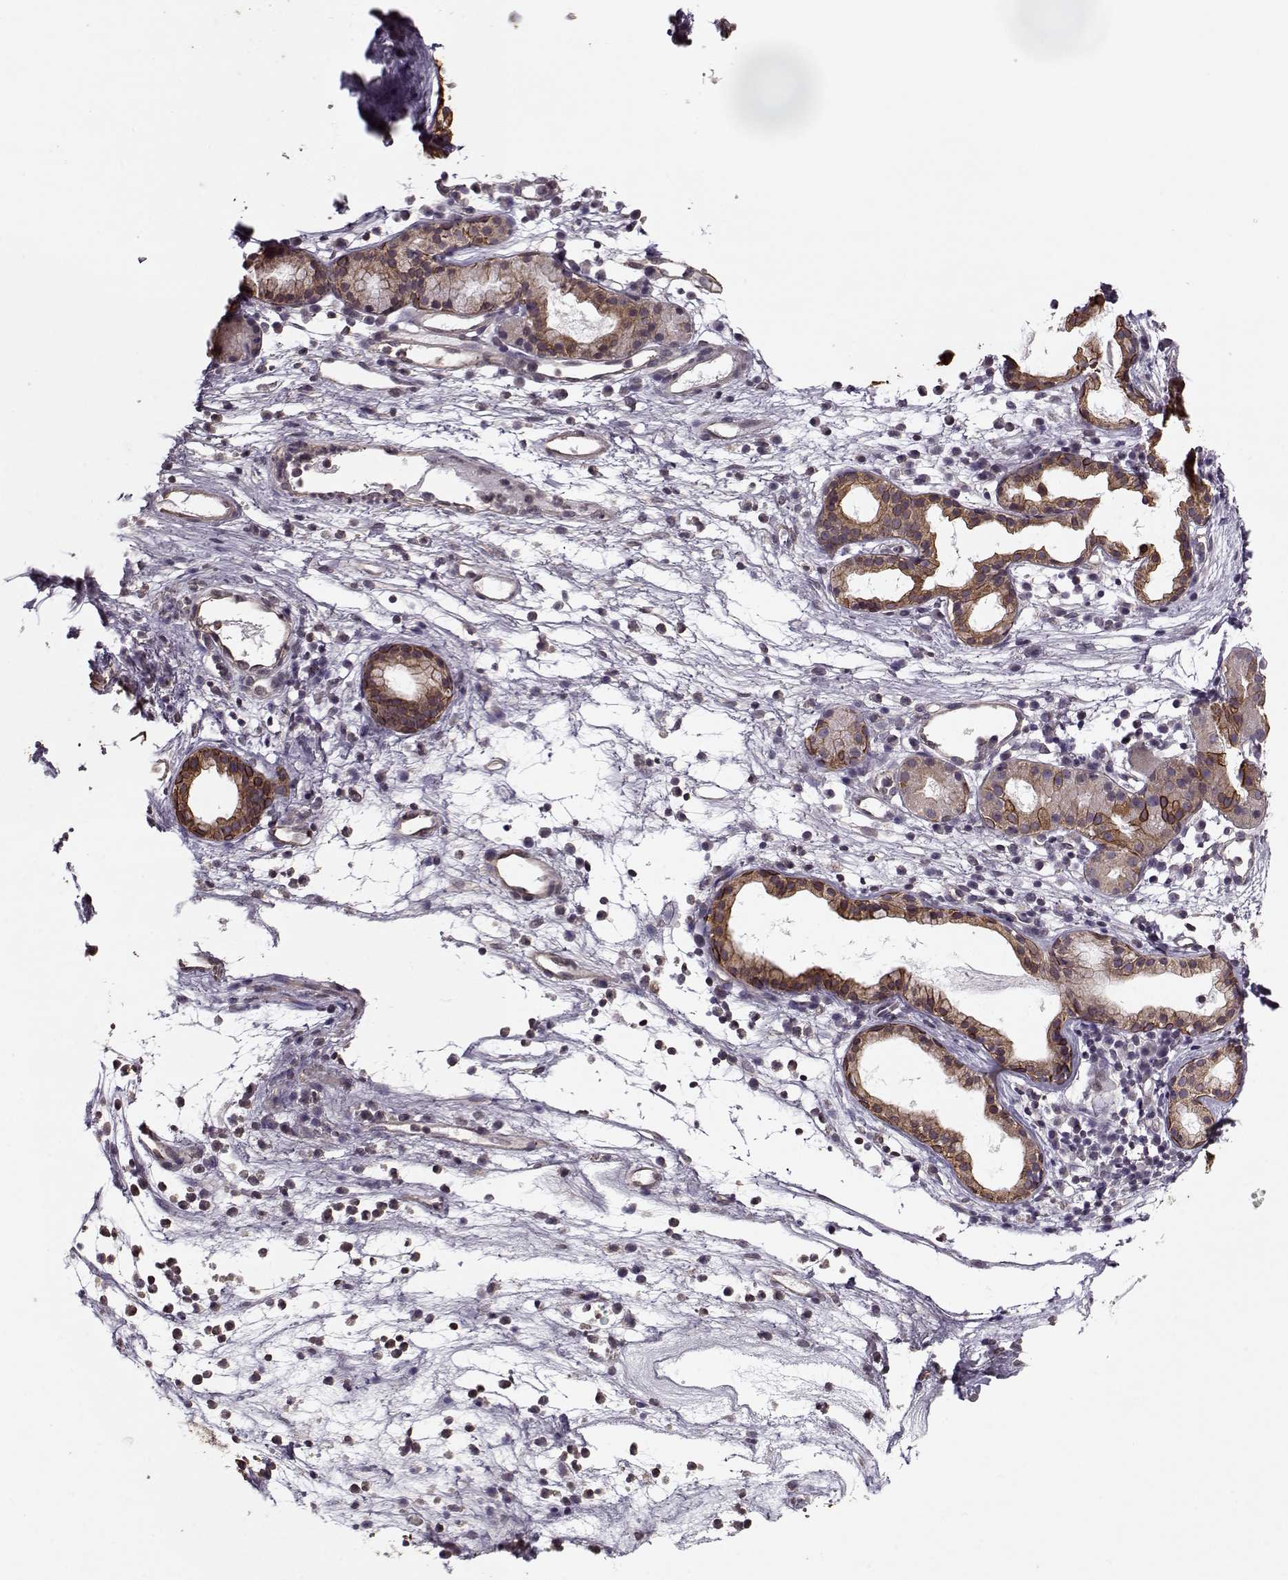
{"staining": {"intensity": "strong", "quantity": "25%-75%", "location": "cytoplasmic/membranous"}, "tissue": "nasopharynx", "cell_type": "Respiratory epithelial cells", "image_type": "normal", "snomed": [{"axis": "morphology", "description": "Normal tissue, NOS"}, {"axis": "topography", "description": "Nasopharynx"}], "caption": "Nasopharynx stained with immunohistochemistry (IHC) demonstrates strong cytoplasmic/membranous staining in approximately 25%-75% of respiratory epithelial cells. (DAB (3,3'-diaminobenzidine) IHC with brightfield microscopy, high magnification).", "gene": "KRT9", "patient": {"sex": "male", "age": 77}}